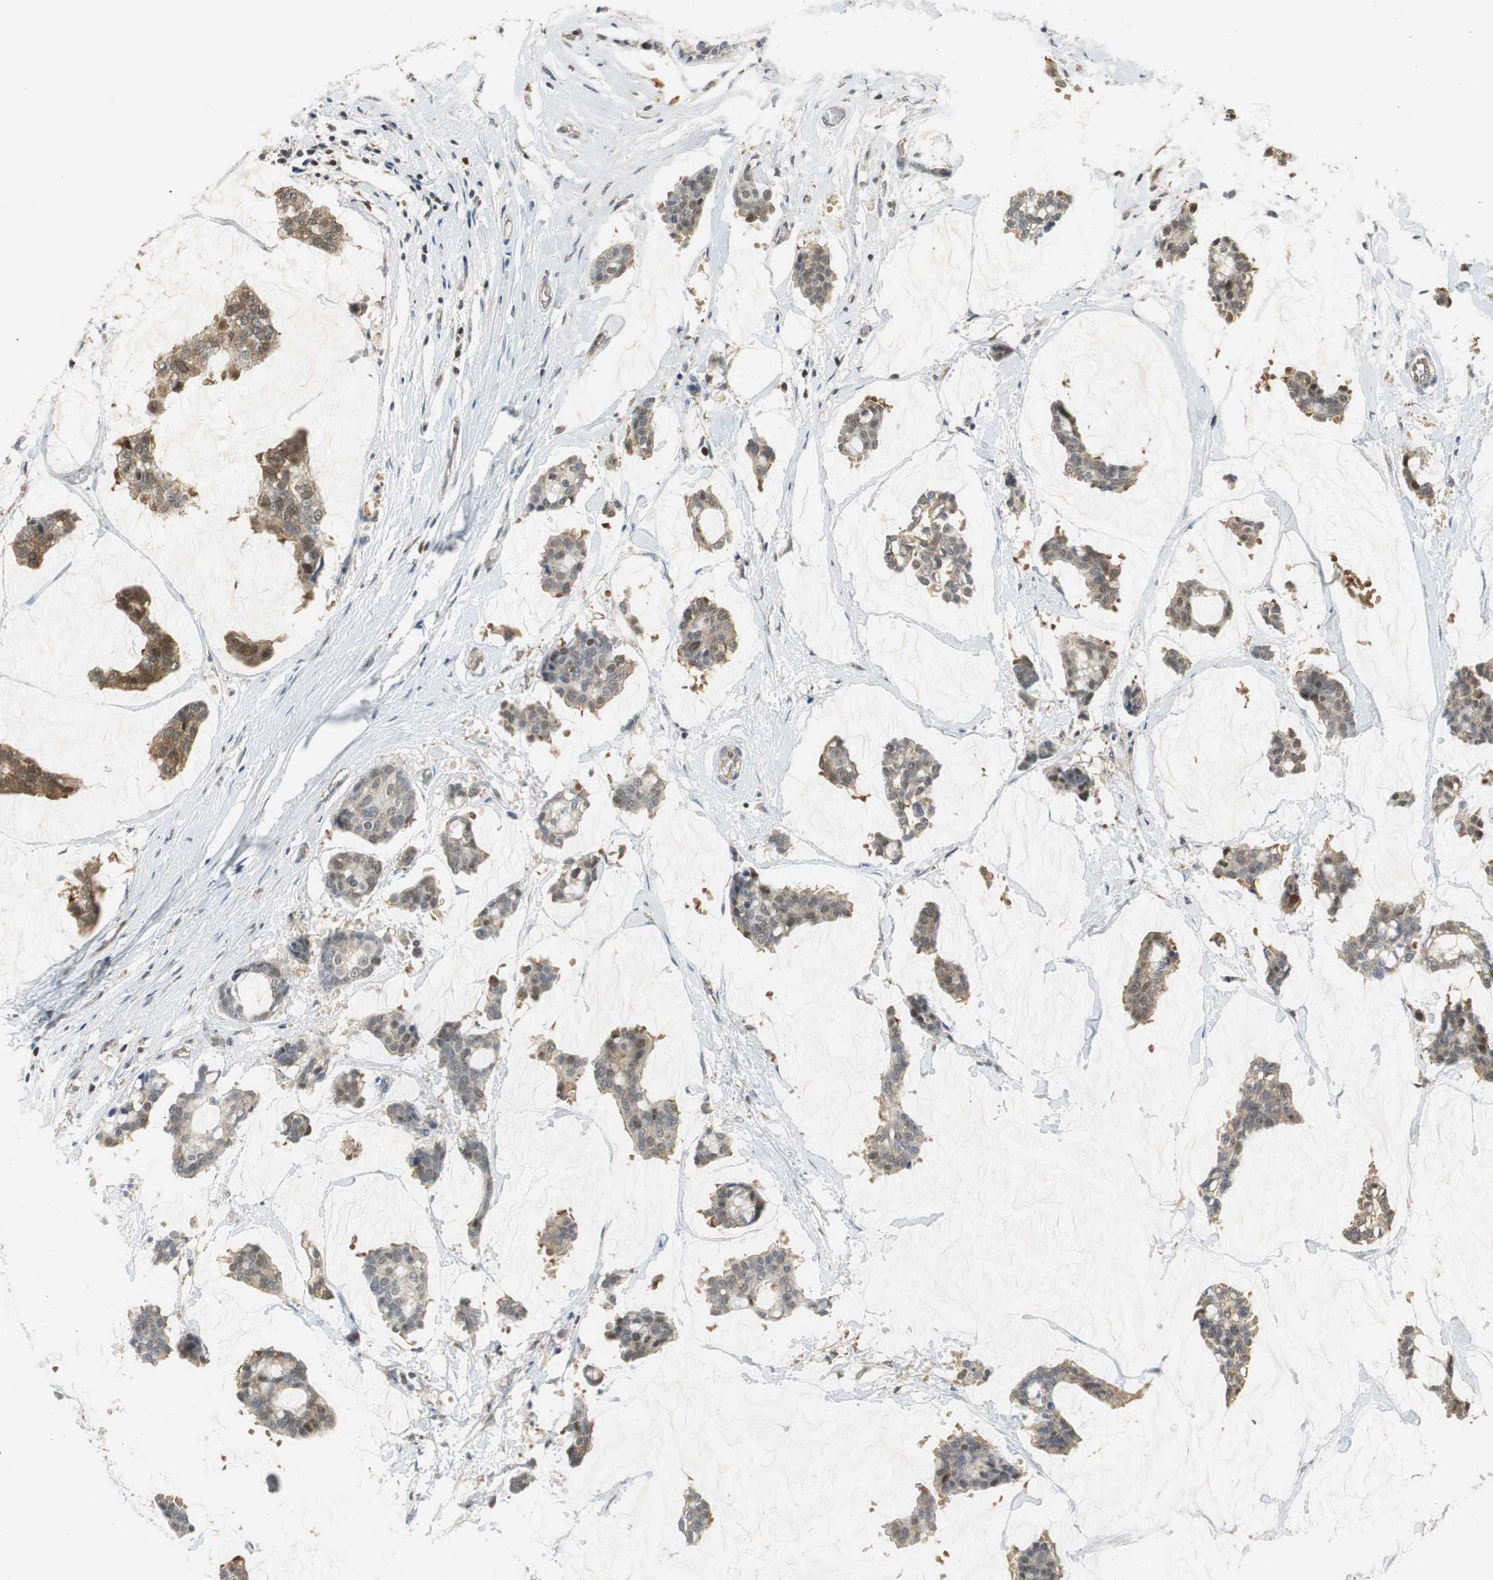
{"staining": {"intensity": "moderate", "quantity": ">75%", "location": "cytoplasmic/membranous"}, "tissue": "breast cancer", "cell_type": "Tumor cells", "image_type": "cancer", "snomed": [{"axis": "morphology", "description": "Duct carcinoma"}, {"axis": "topography", "description": "Breast"}], "caption": "There is medium levels of moderate cytoplasmic/membranous expression in tumor cells of breast invasive ductal carcinoma, as demonstrated by immunohistochemical staining (brown color).", "gene": "GSDMD", "patient": {"sex": "female", "age": 93}}